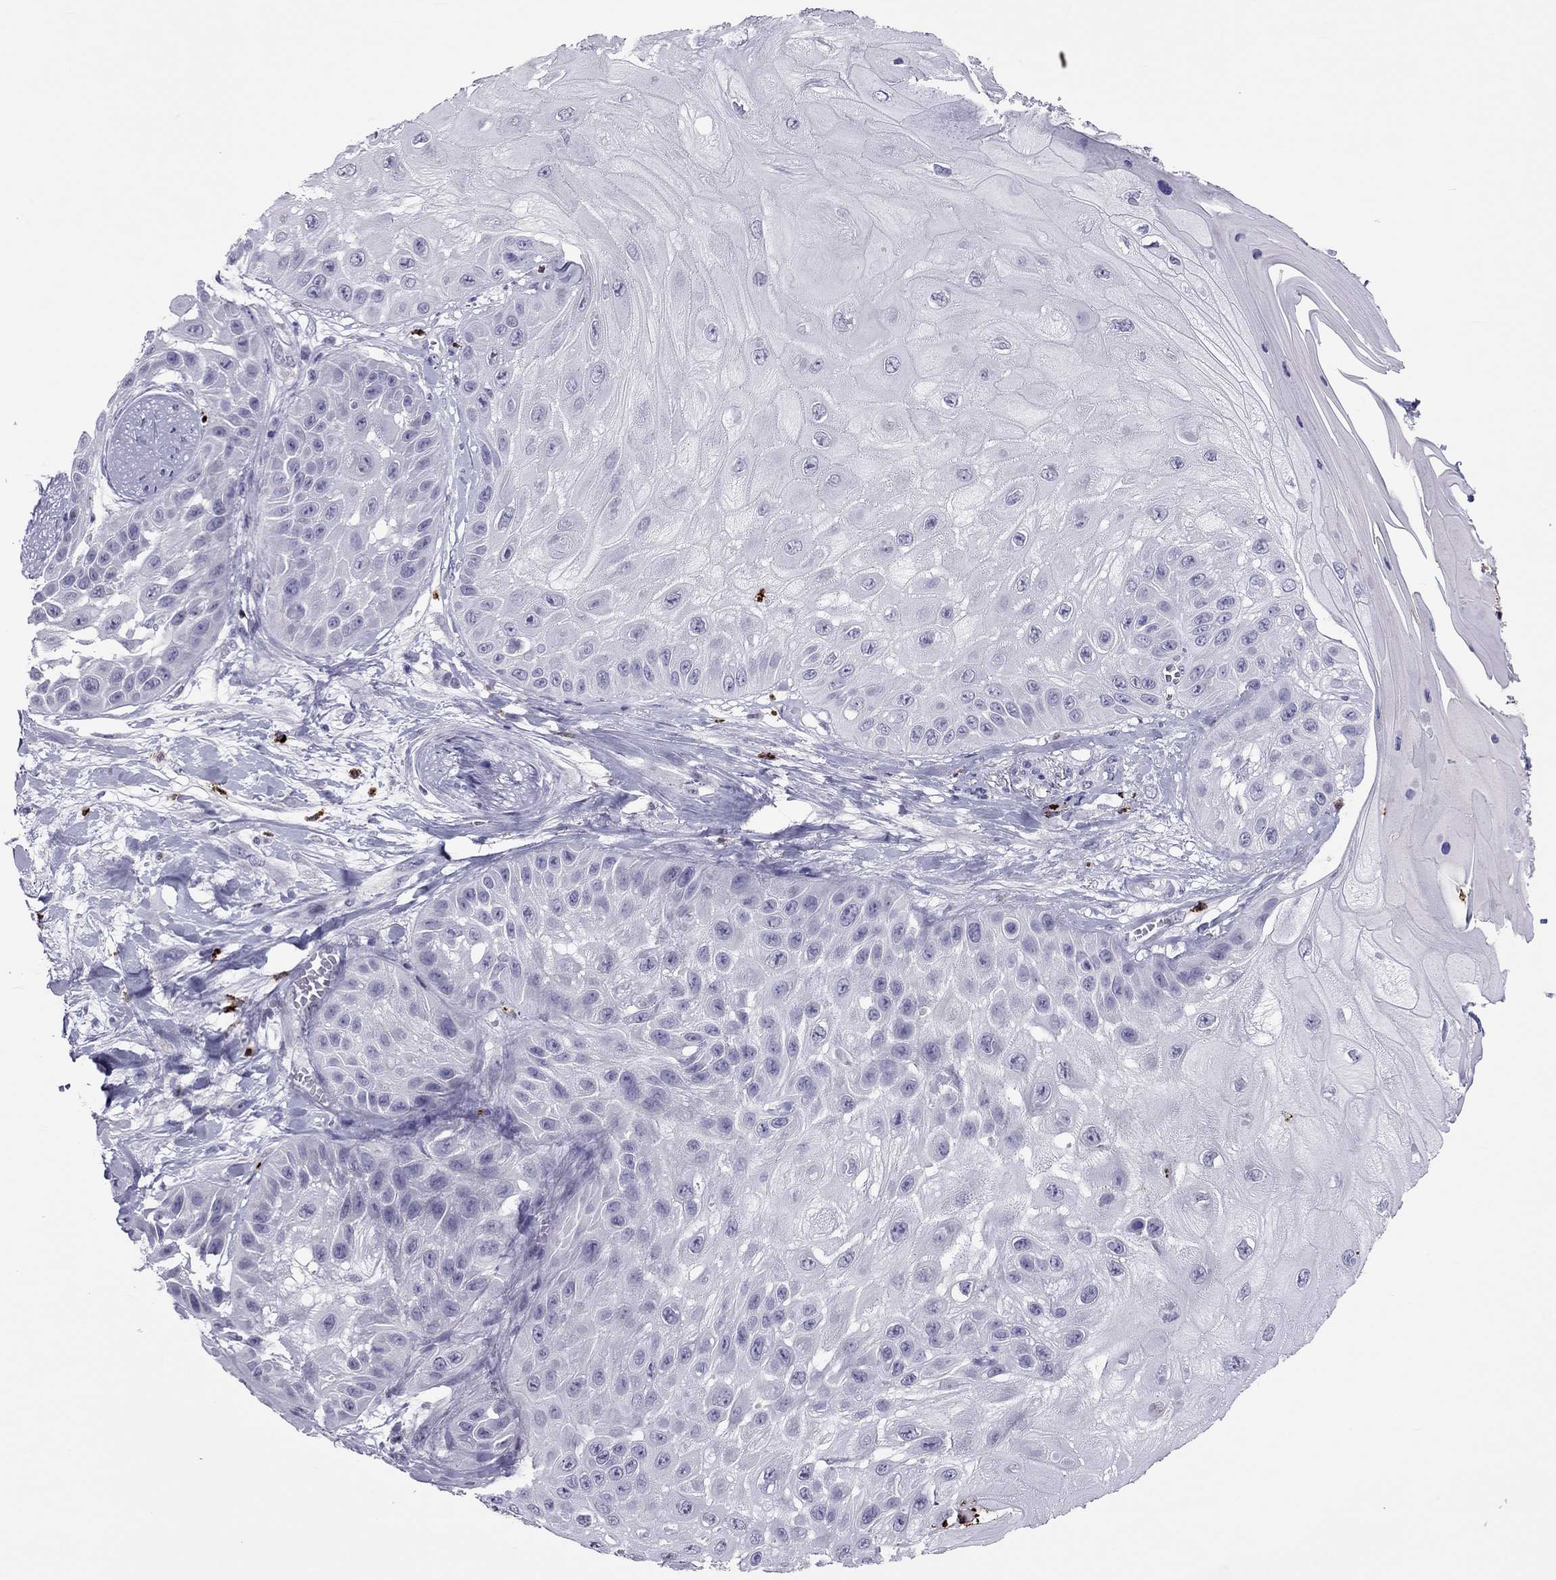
{"staining": {"intensity": "negative", "quantity": "none", "location": "none"}, "tissue": "skin cancer", "cell_type": "Tumor cells", "image_type": "cancer", "snomed": [{"axis": "morphology", "description": "Normal tissue, NOS"}, {"axis": "morphology", "description": "Squamous cell carcinoma, NOS"}, {"axis": "topography", "description": "Skin"}], "caption": "The photomicrograph reveals no significant positivity in tumor cells of skin cancer.", "gene": "CCL27", "patient": {"sex": "male", "age": 79}}